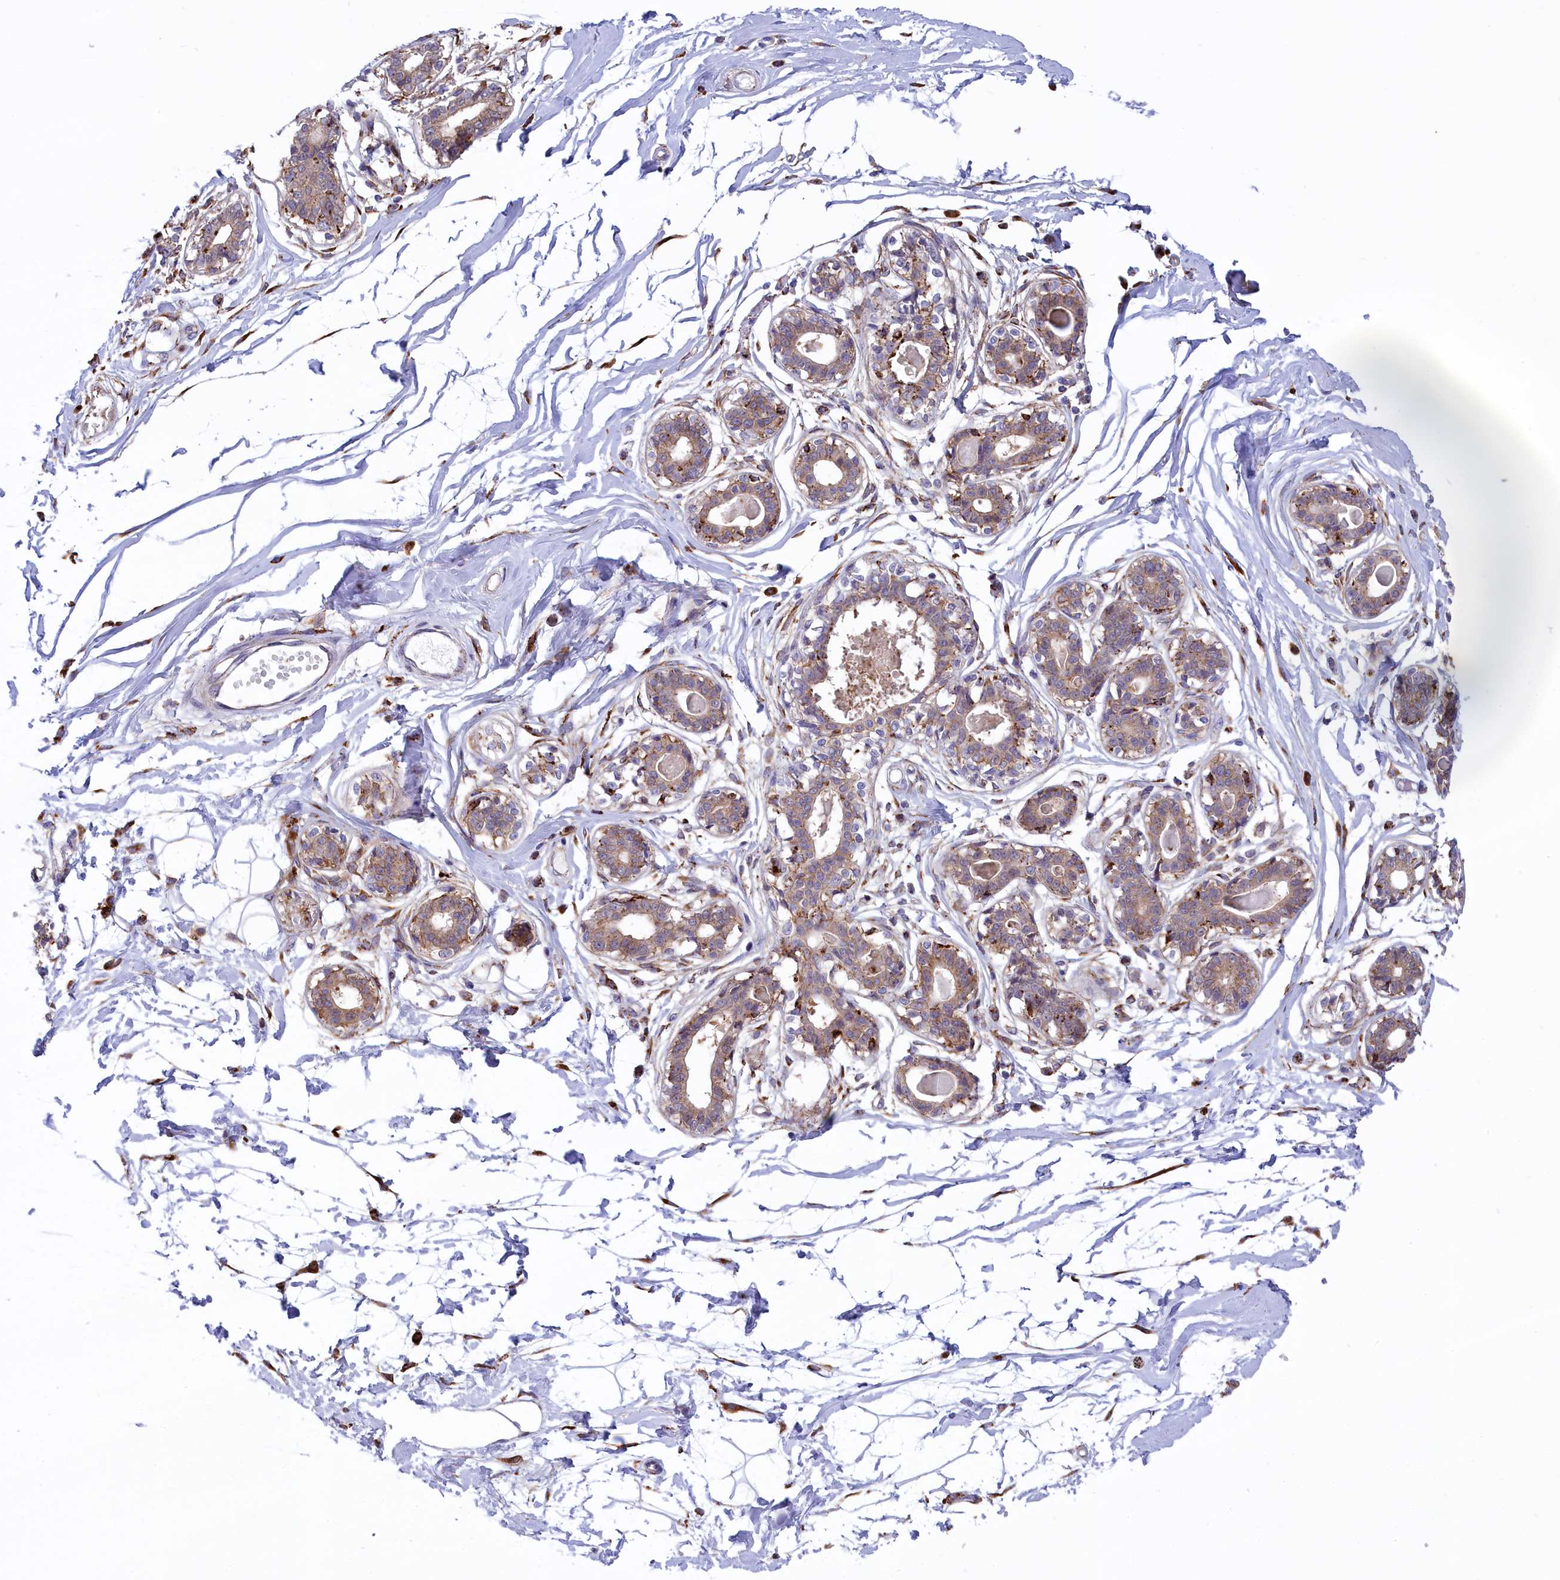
{"staining": {"intensity": "negative", "quantity": "none", "location": "none"}, "tissue": "breast", "cell_type": "Adipocytes", "image_type": "normal", "snomed": [{"axis": "morphology", "description": "Normal tissue, NOS"}, {"axis": "topography", "description": "Breast"}], "caption": "A photomicrograph of breast stained for a protein displays no brown staining in adipocytes. (Stains: DAB IHC with hematoxylin counter stain, Microscopy: brightfield microscopy at high magnification).", "gene": "MAN2B1", "patient": {"sex": "female", "age": 45}}